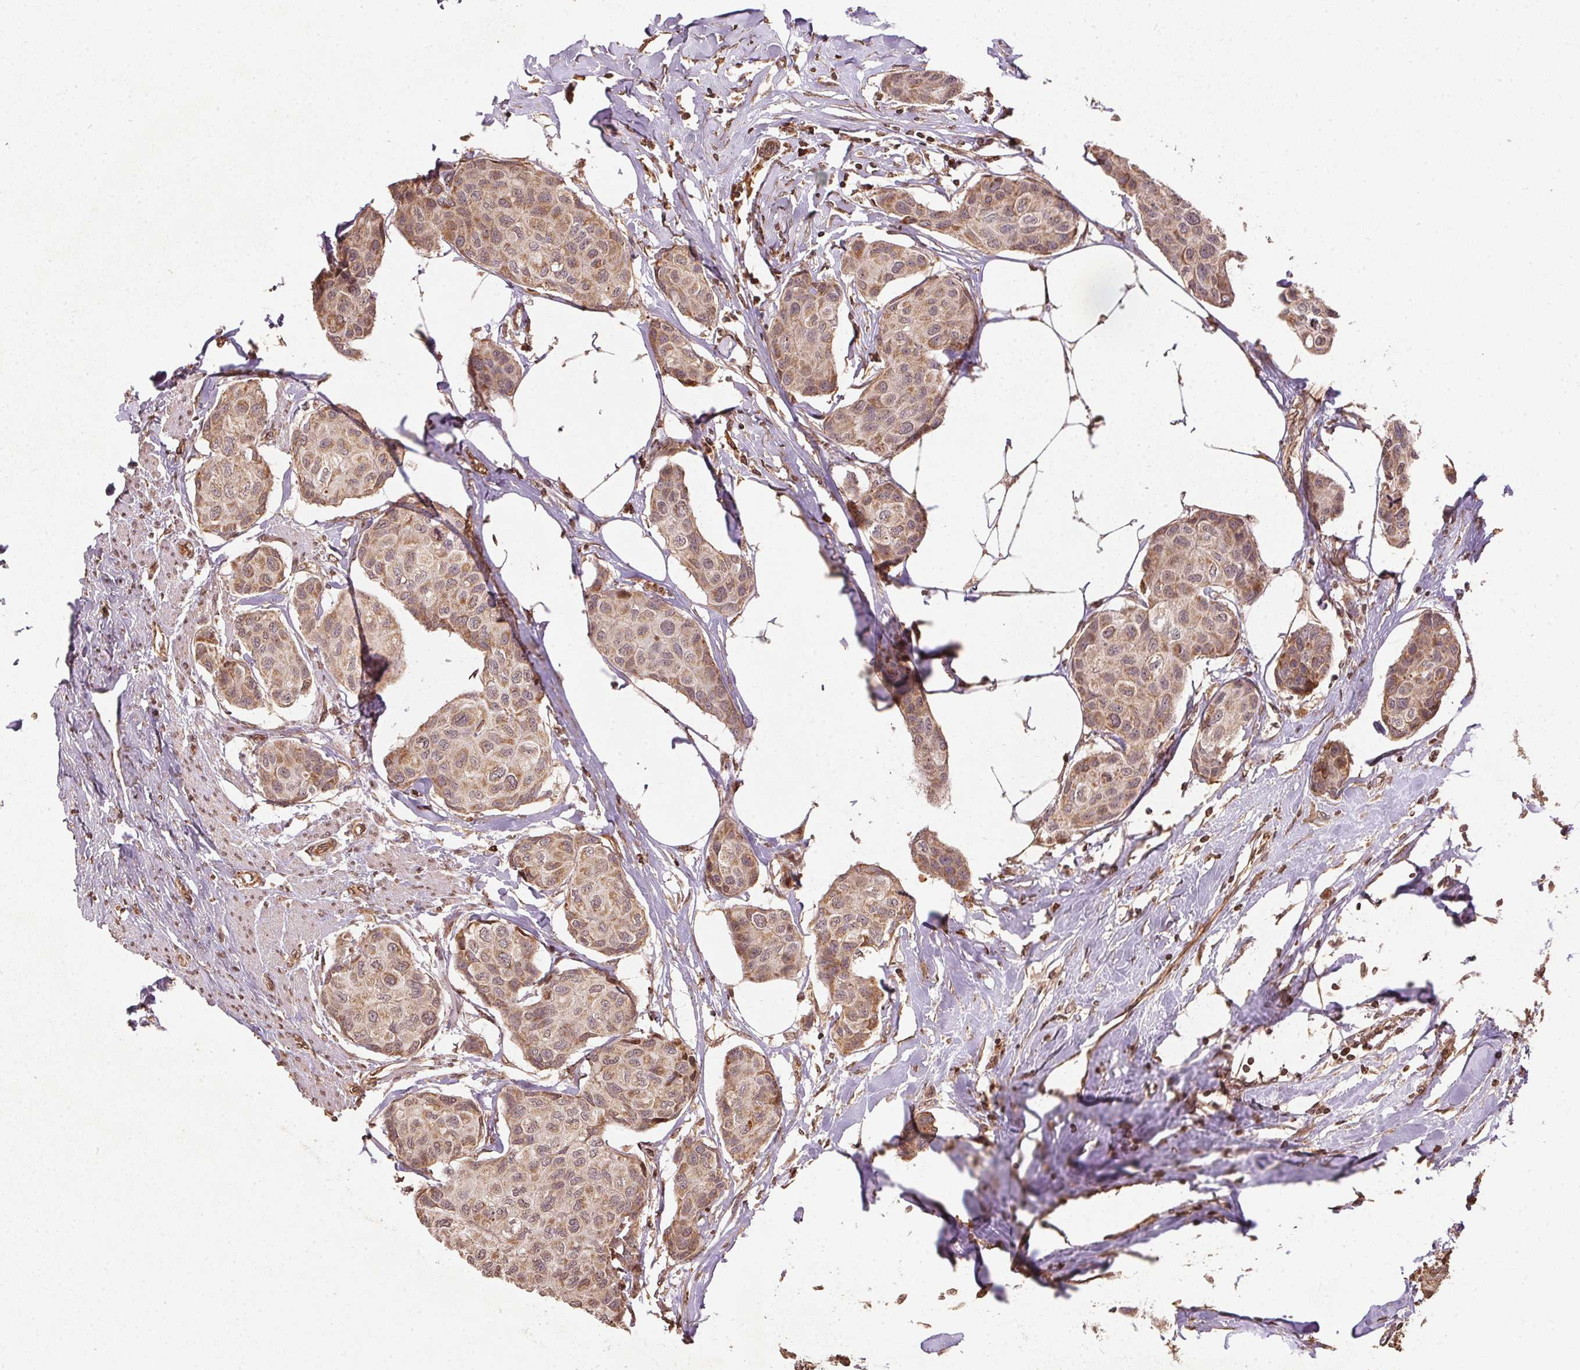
{"staining": {"intensity": "weak", "quantity": ">75%", "location": "cytoplasmic/membranous"}, "tissue": "breast cancer", "cell_type": "Tumor cells", "image_type": "cancer", "snomed": [{"axis": "morphology", "description": "Duct carcinoma"}, {"axis": "topography", "description": "Breast"}], "caption": "Breast cancer (intraductal carcinoma) stained with immunohistochemistry (IHC) shows weak cytoplasmic/membranous positivity in about >75% of tumor cells. (Brightfield microscopy of DAB IHC at high magnification).", "gene": "SPRED2", "patient": {"sex": "female", "age": 80}}